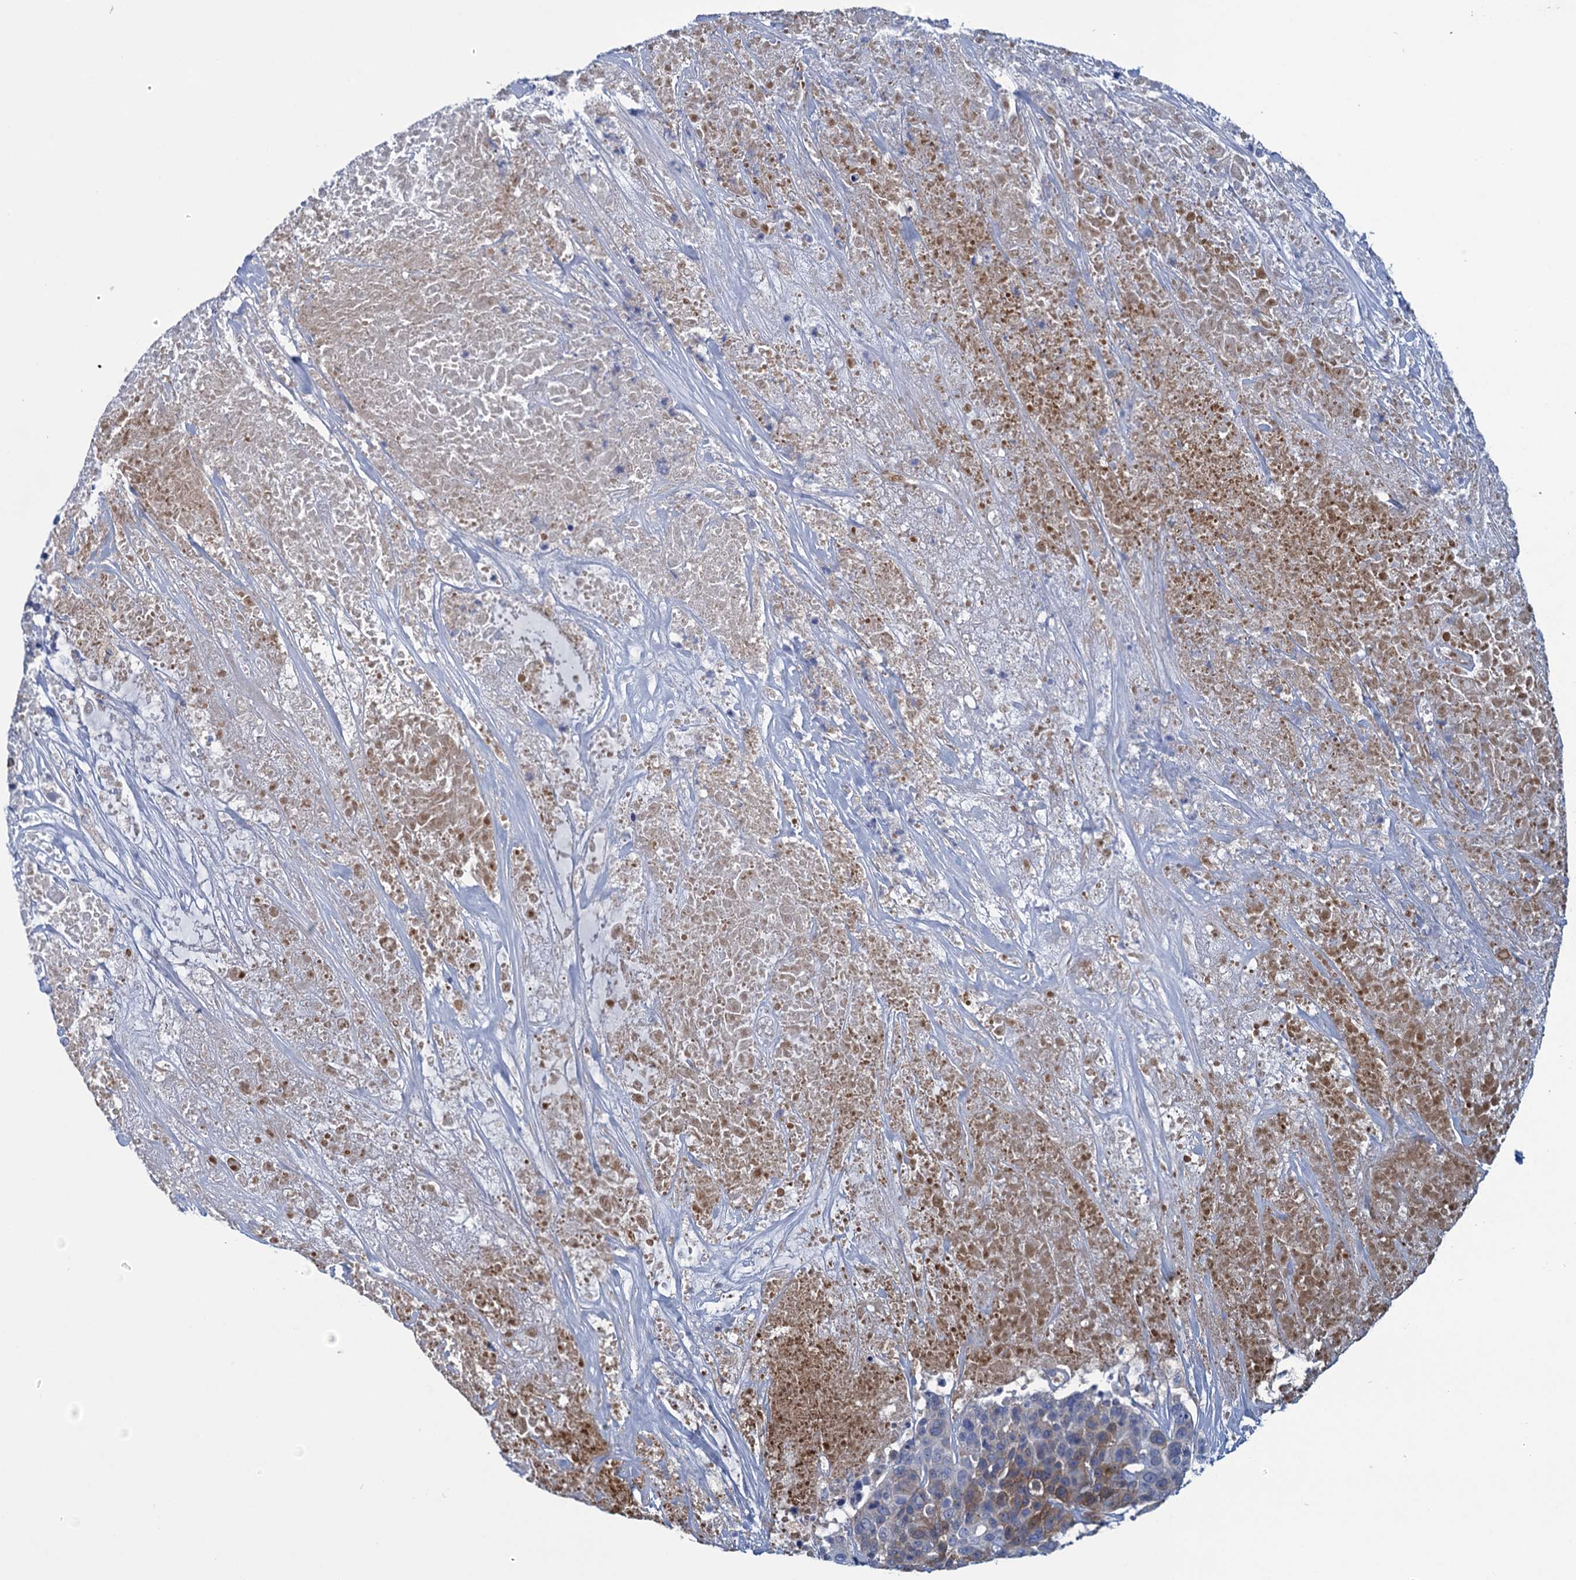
{"staining": {"intensity": "weak", "quantity": "25%-75%", "location": "cytoplasmic/membranous"}, "tissue": "breast cancer", "cell_type": "Tumor cells", "image_type": "cancer", "snomed": [{"axis": "morphology", "description": "Duct carcinoma"}, {"axis": "topography", "description": "Breast"}], "caption": "This is a histology image of immunohistochemistry (IHC) staining of breast cancer (invasive ductal carcinoma), which shows weak expression in the cytoplasmic/membranous of tumor cells.", "gene": "SCEL", "patient": {"sex": "female", "age": 37}}